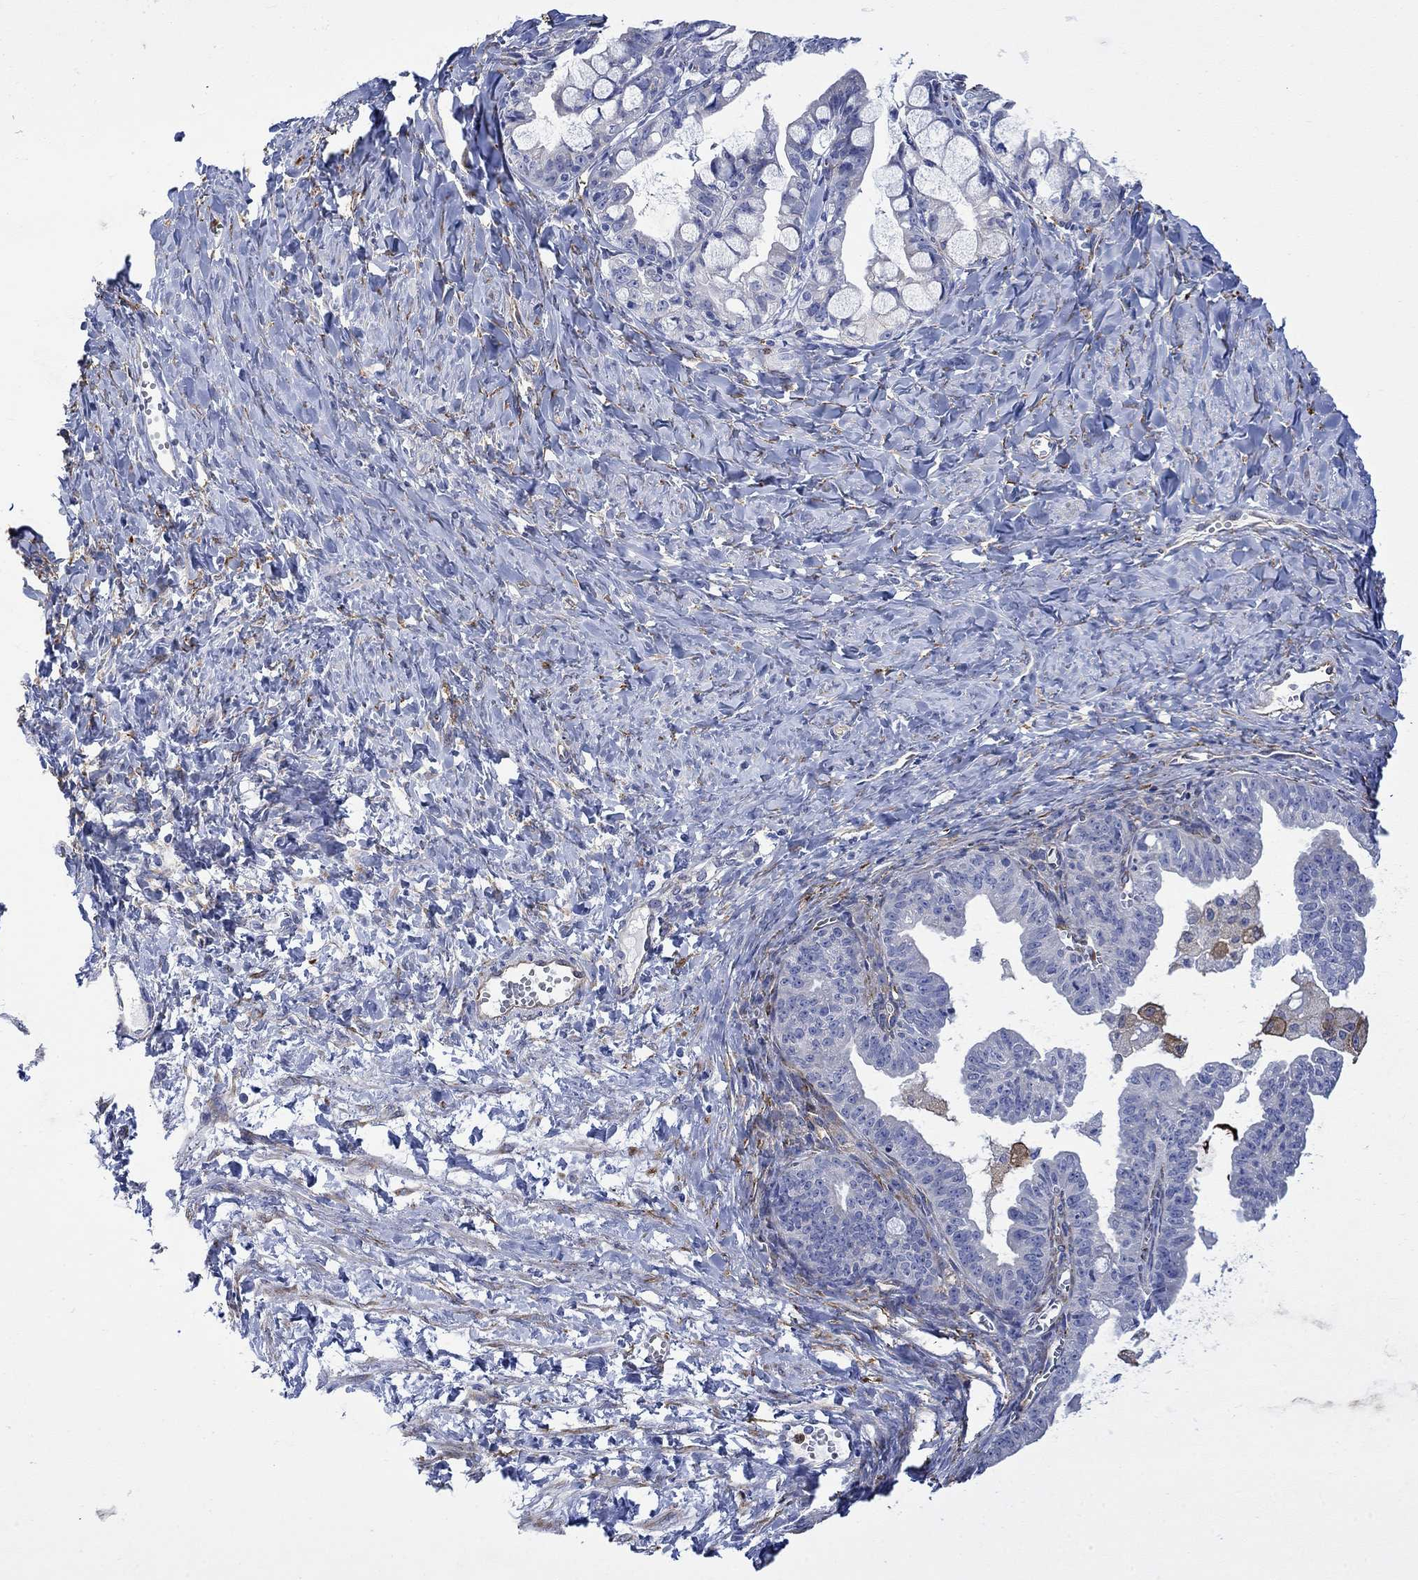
{"staining": {"intensity": "negative", "quantity": "none", "location": "none"}, "tissue": "ovarian cancer", "cell_type": "Tumor cells", "image_type": "cancer", "snomed": [{"axis": "morphology", "description": "Cystadenocarcinoma, mucinous, NOS"}, {"axis": "topography", "description": "Ovary"}], "caption": "Protein analysis of ovarian cancer (mucinous cystadenocarcinoma) displays no significant staining in tumor cells. (DAB immunohistochemistry, high magnification).", "gene": "TGM2", "patient": {"sex": "female", "age": 63}}